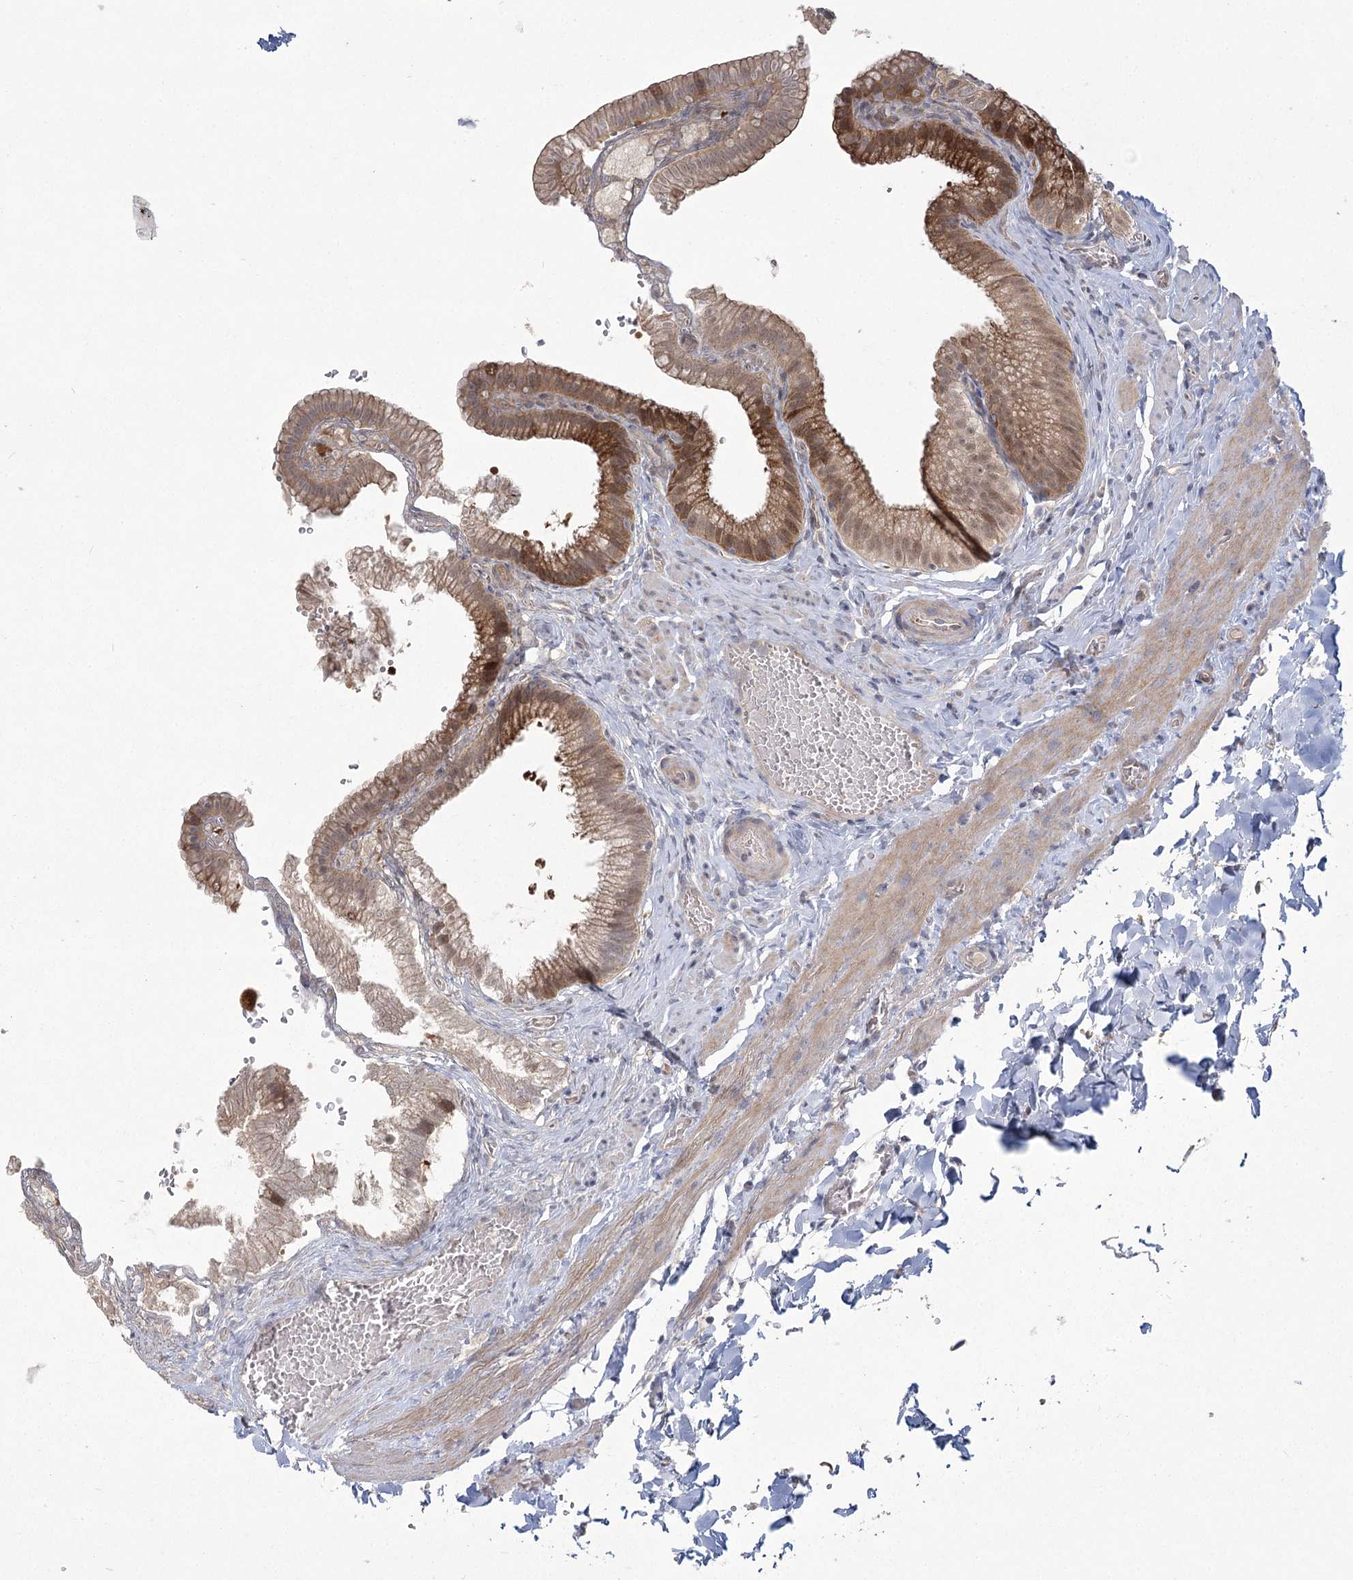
{"staining": {"intensity": "moderate", "quantity": "25%-75%", "location": "cytoplasmic/membranous"}, "tissue": "gallbladder", "cell_type": "Glandular cells", "image_type": "normal", "snomed": [{"axis": "morphology", "description": "Normal tissue, NOS"}, {"axis": "topography", "description": "Gallbladder"}], "caption": "Moderate cytoplasmic/membranous protein staining is seen in about 25%-75% of glandular cells in gallbladder.", "gene": "CAMTA1", "patient": {"sex": "male", "age": 38}}